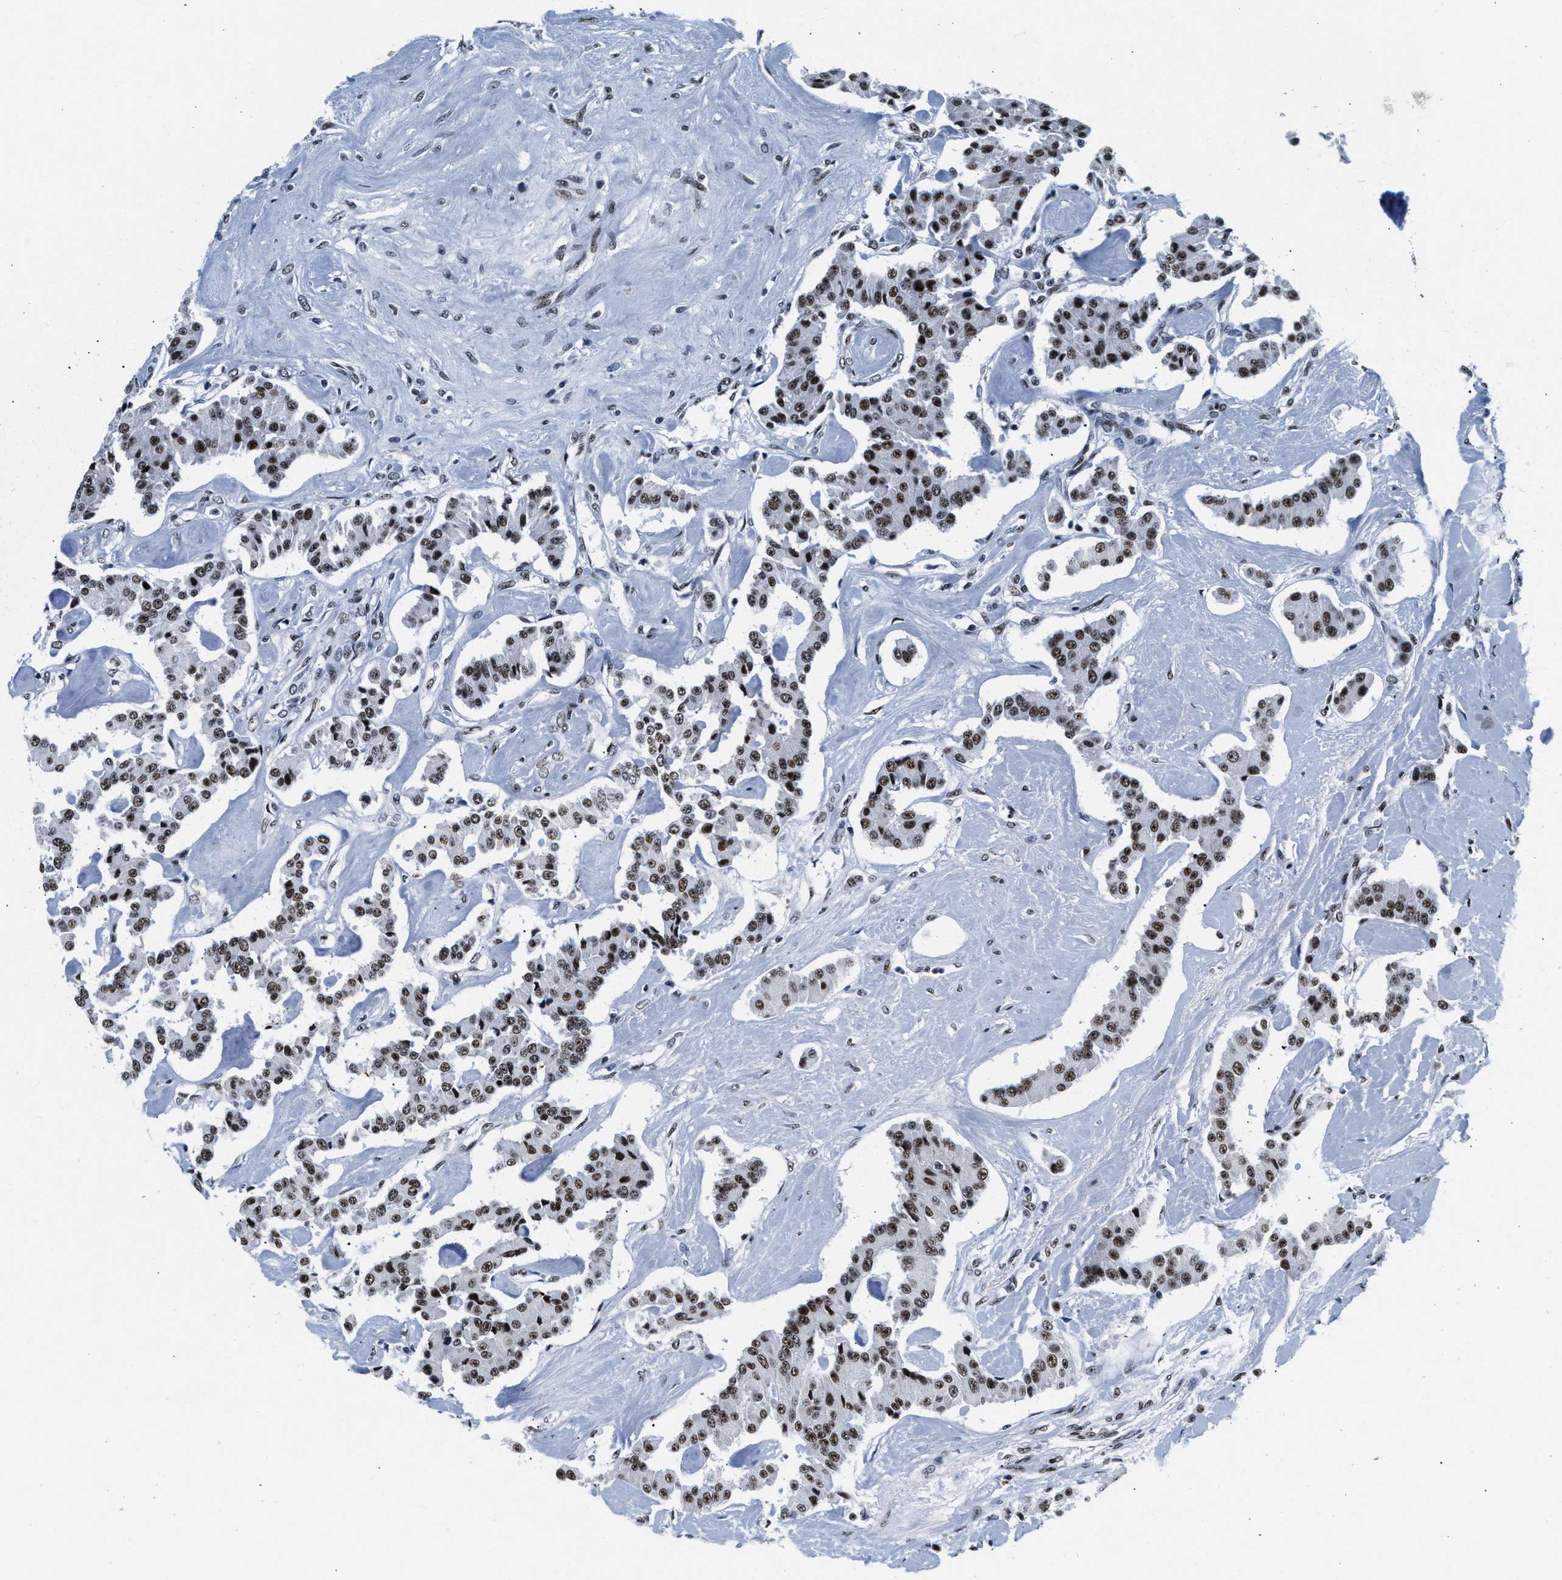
{"staining": {"intensity": "strong", "quantity": ">75%", "location": "nuclear"}, "tissue": "carcinoid", "cell_type": "Tumor cells", "image_type": "cancer", "snomed": [{"axis": "morphology", "description": "Carcinoid, malignant, NOS"}, {"axis": "topography", "description": "Pancreas"}], "caption": "Immunohistochemical staining of carcinoid (malignant) reveals strong nuclear protein expression in about >75% of tumor cells.", "gene": "RAD50", "patient": {"sex": "male", "age": 41}}